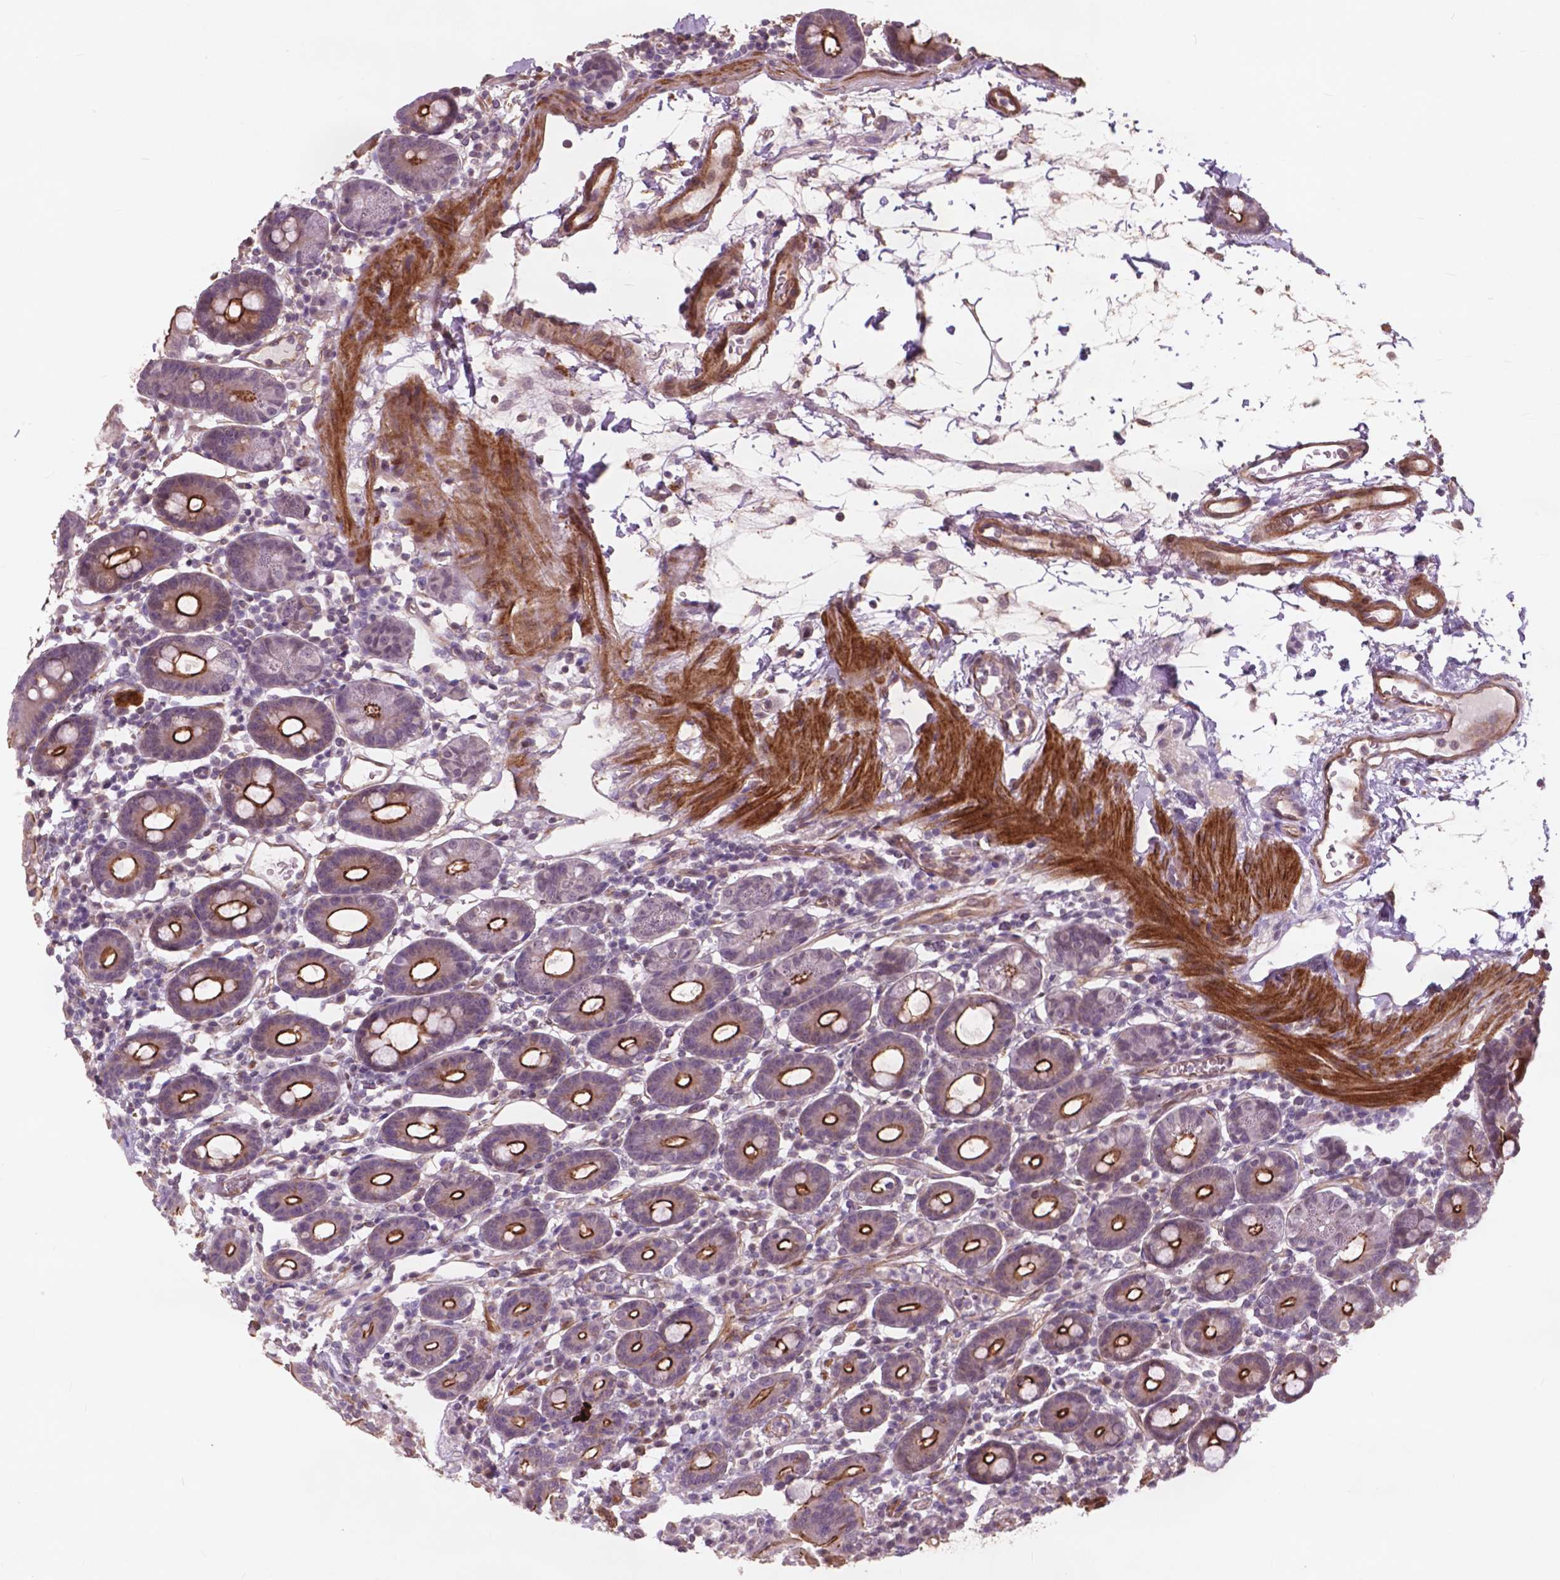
{"staining": {"intensity": "strong", "quantity": "25%-75%", "location": "cytoplasmic/membranous"}, "tissue": "duodenum", "cell_type": "Glandular cells", "image_type": "normal", "snomed": [{"axis": "morphology", "description": "Normal tissue, NOS"}, {"axis": "topography", "description": "Pancreas"}, {"axis": "topography", "description": "Duodenum"}], "caption": "Strong cytoplasmic/membranous staining is identified in approximately 25%-75% of glandular cells in benign duodenum. (DAB IHC with brightfield microscopy, high magnification).", "gene": "RFPL4B", "patient": {"sex": "male", "age": 59}}